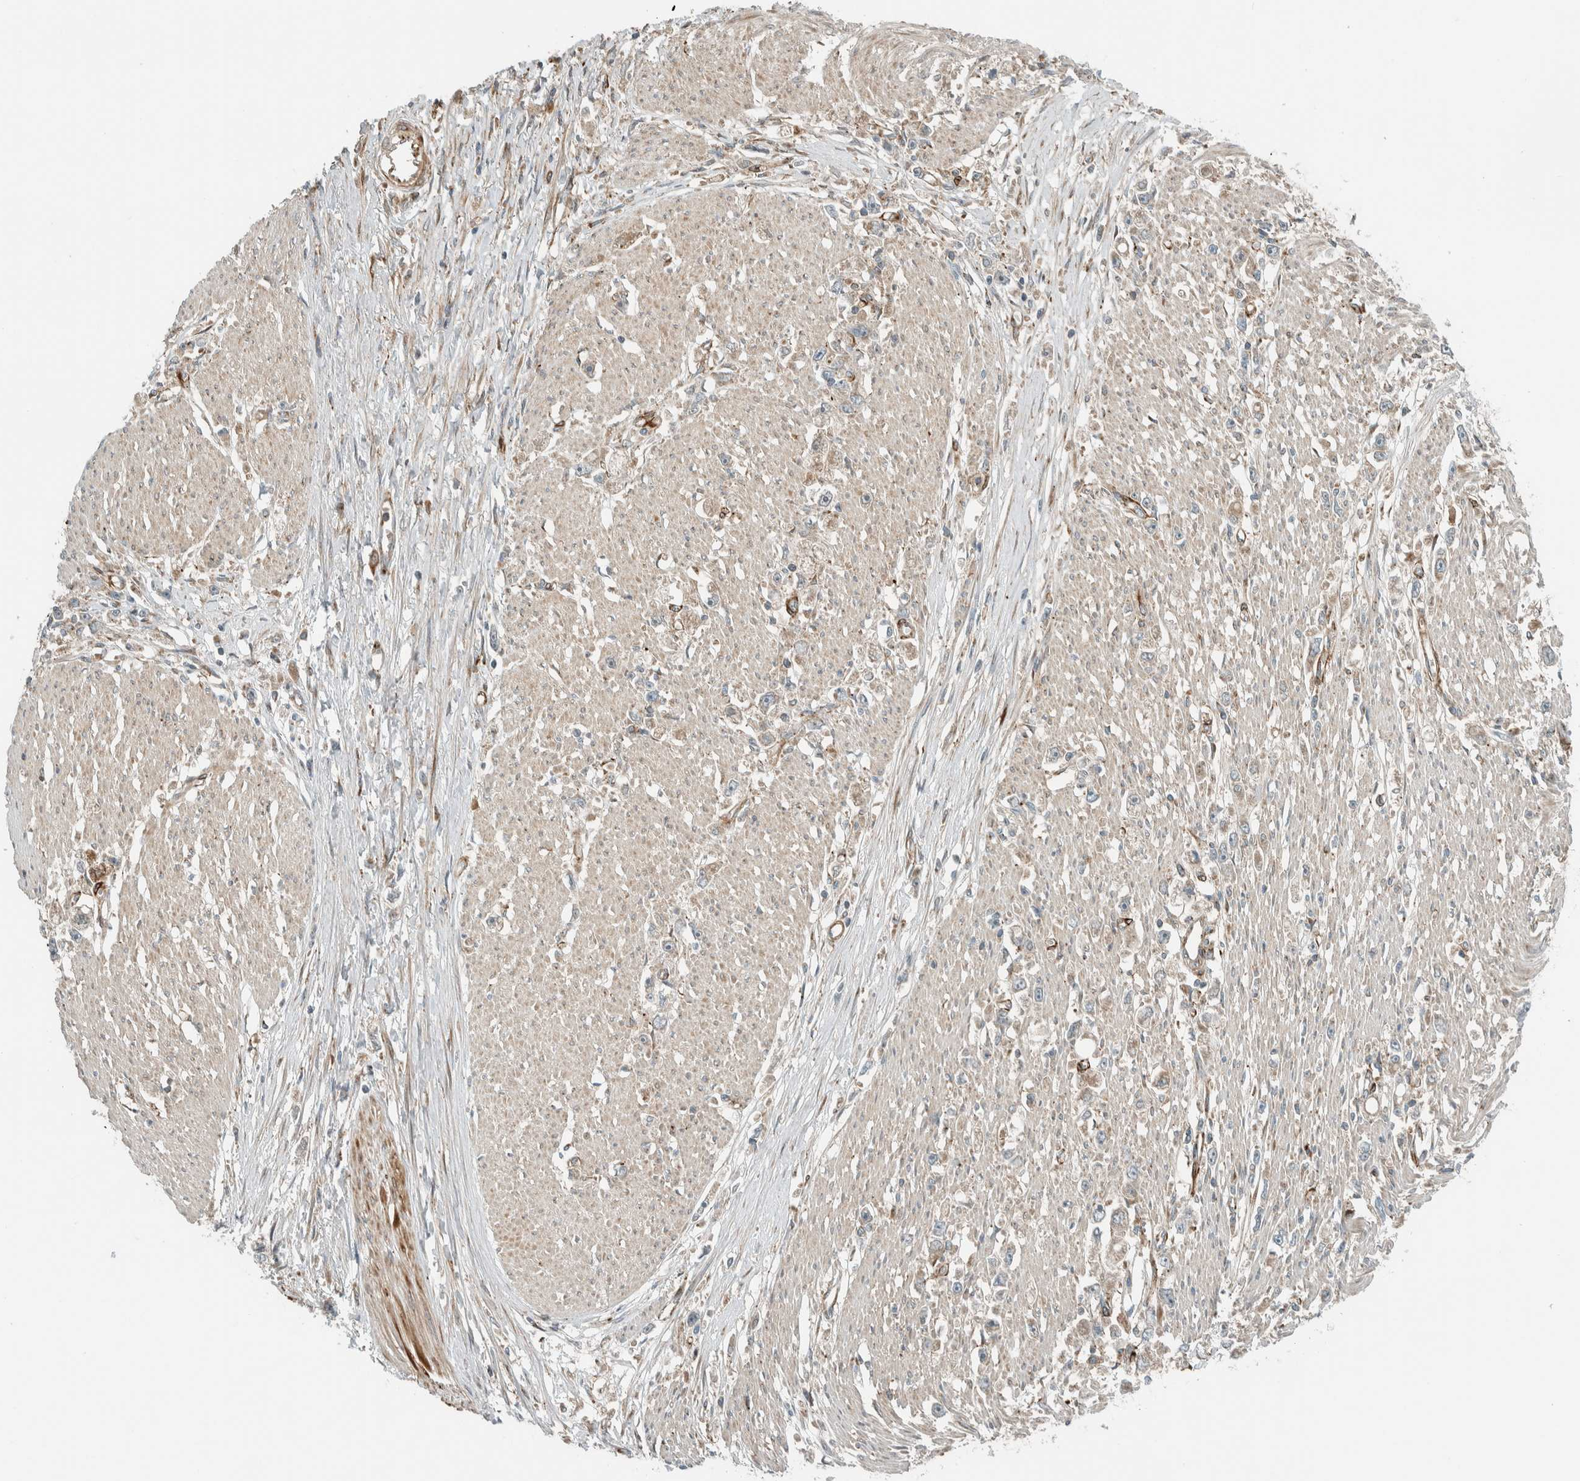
{"staining": {"intensity": "negative", "quantity": "none", "location": "none"}, "tissue": "stomach cancer", "cell_type": "Tumor cells", "image_type": "cancer", "snomed": [{"axis": "morphology", "description": "Adenocarcinoma, NOS"}, {"axis": "topography", "description": "Stomach"}], "caption": "This micrograph is of stomach cancer stained with immunohistochemistry to label a protein in brown with the nuclei are counter-stained blue. There is no staining in tumor cells. (DAB (3,3'-diaminobenzidine) immunohistochemistry (IHC) visualized using brightfield microscopy, high magnification).", "gene": "EXOC7", "patient": {"sex": "female", "age": 59}}